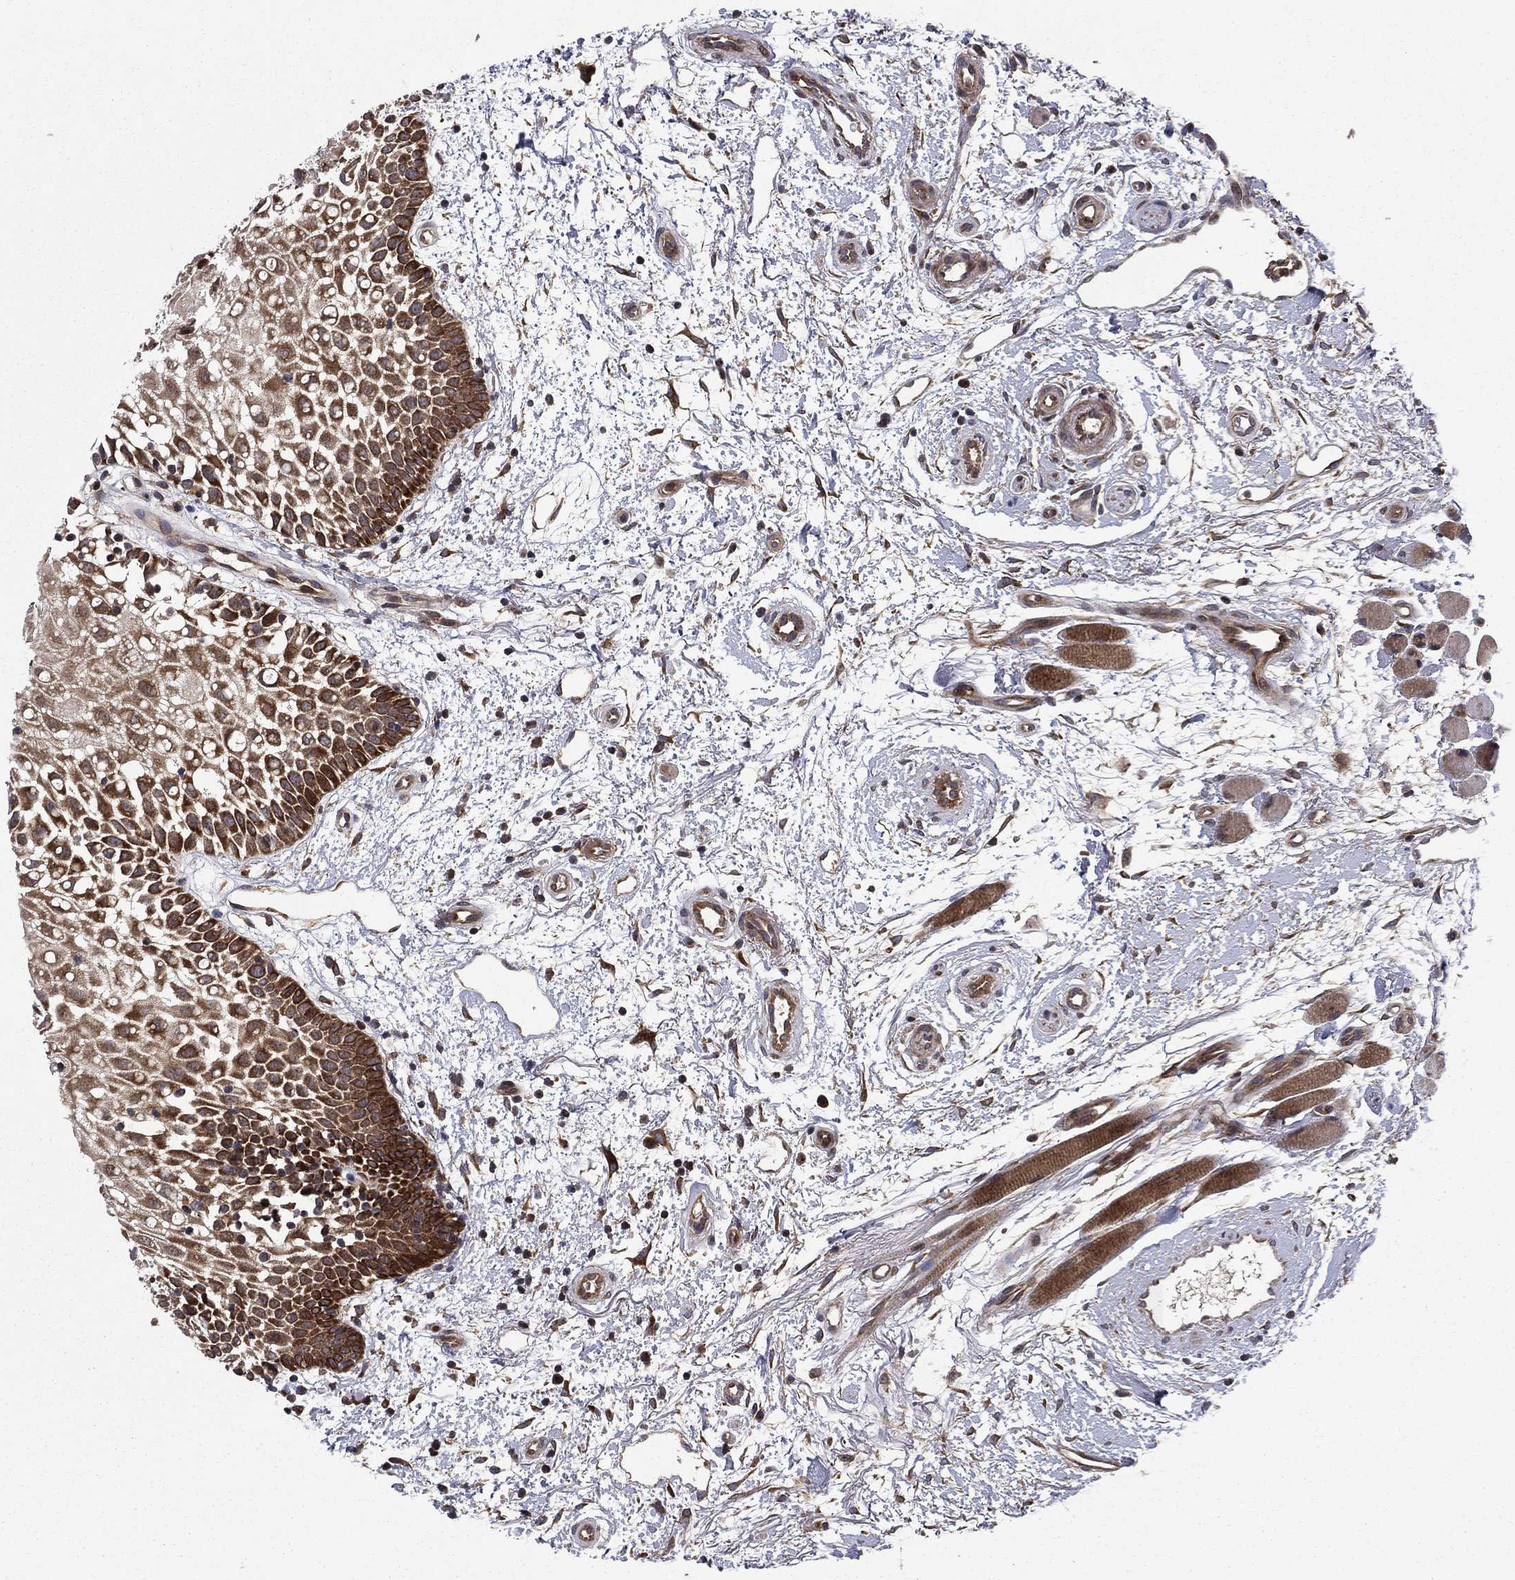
{"staining": {"intensity": "strong", "quantity": "25%-75%", "location": "cytoplasmic/membranous"}, "tissue": "oral mucosa", "cell_type": "Squamous epithelial cells", "image_type": "normal", "snomed": [{"axis": "morphology", "description": "Normal tissue, NOS"}, {"axis": "morphology", "description": "Squamous cell carcinoma, NOS"}, {"axis": "topography", "description": "Oral tissue"}, {"axis": "topography", "description": "Head-Neck"}], "caption": "The photomicrograph displays a brown stain indicating the presence of a protein in the cytoplasmic/membranous of squamous epithelial cells in oral mucosa.", "gene": "HDAC4", "patient": {"sex": "female", "age": 75}}